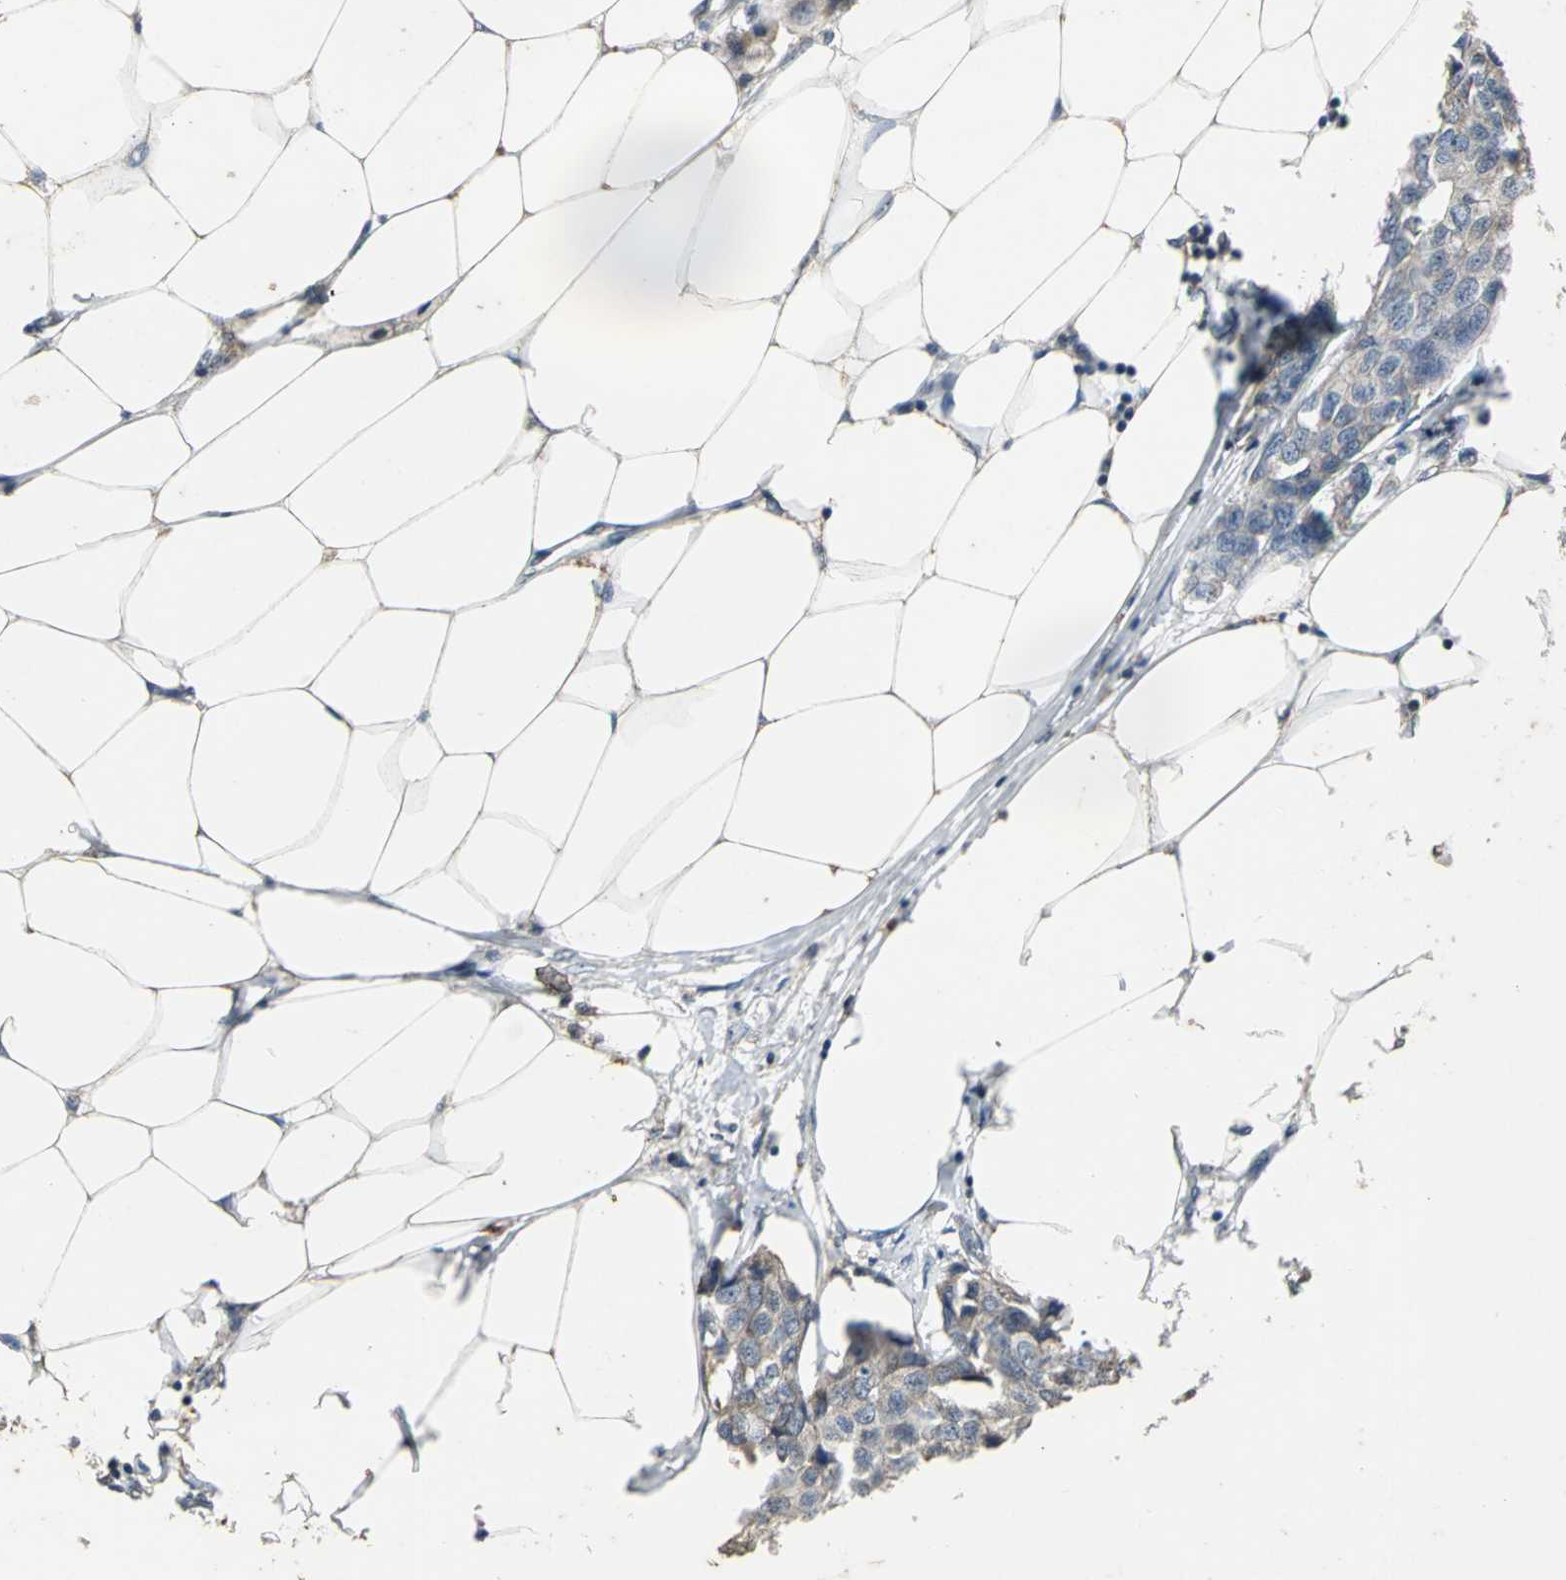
{"staining": {"intensity": "moderate", "quantity": ">75%", "location": "cytoplasmic/membranous"}, "tissue": "breast cancer", "cell_type": "Tumor cells", "image_type": "cancer", "snomed": [{"axis": "morphology", "description": "Duct carcinoma"}, {"axis": "topography", "description": "Breast"}], "caption": "The immunohistochemical stain labels moderate cytoplasmic/membranous expression in tumor cells of breast cancer (infiltrating ductal carcinoma) tissue.", "gene": "JADE3", "patient": {"sex": "female", "age": 80}}